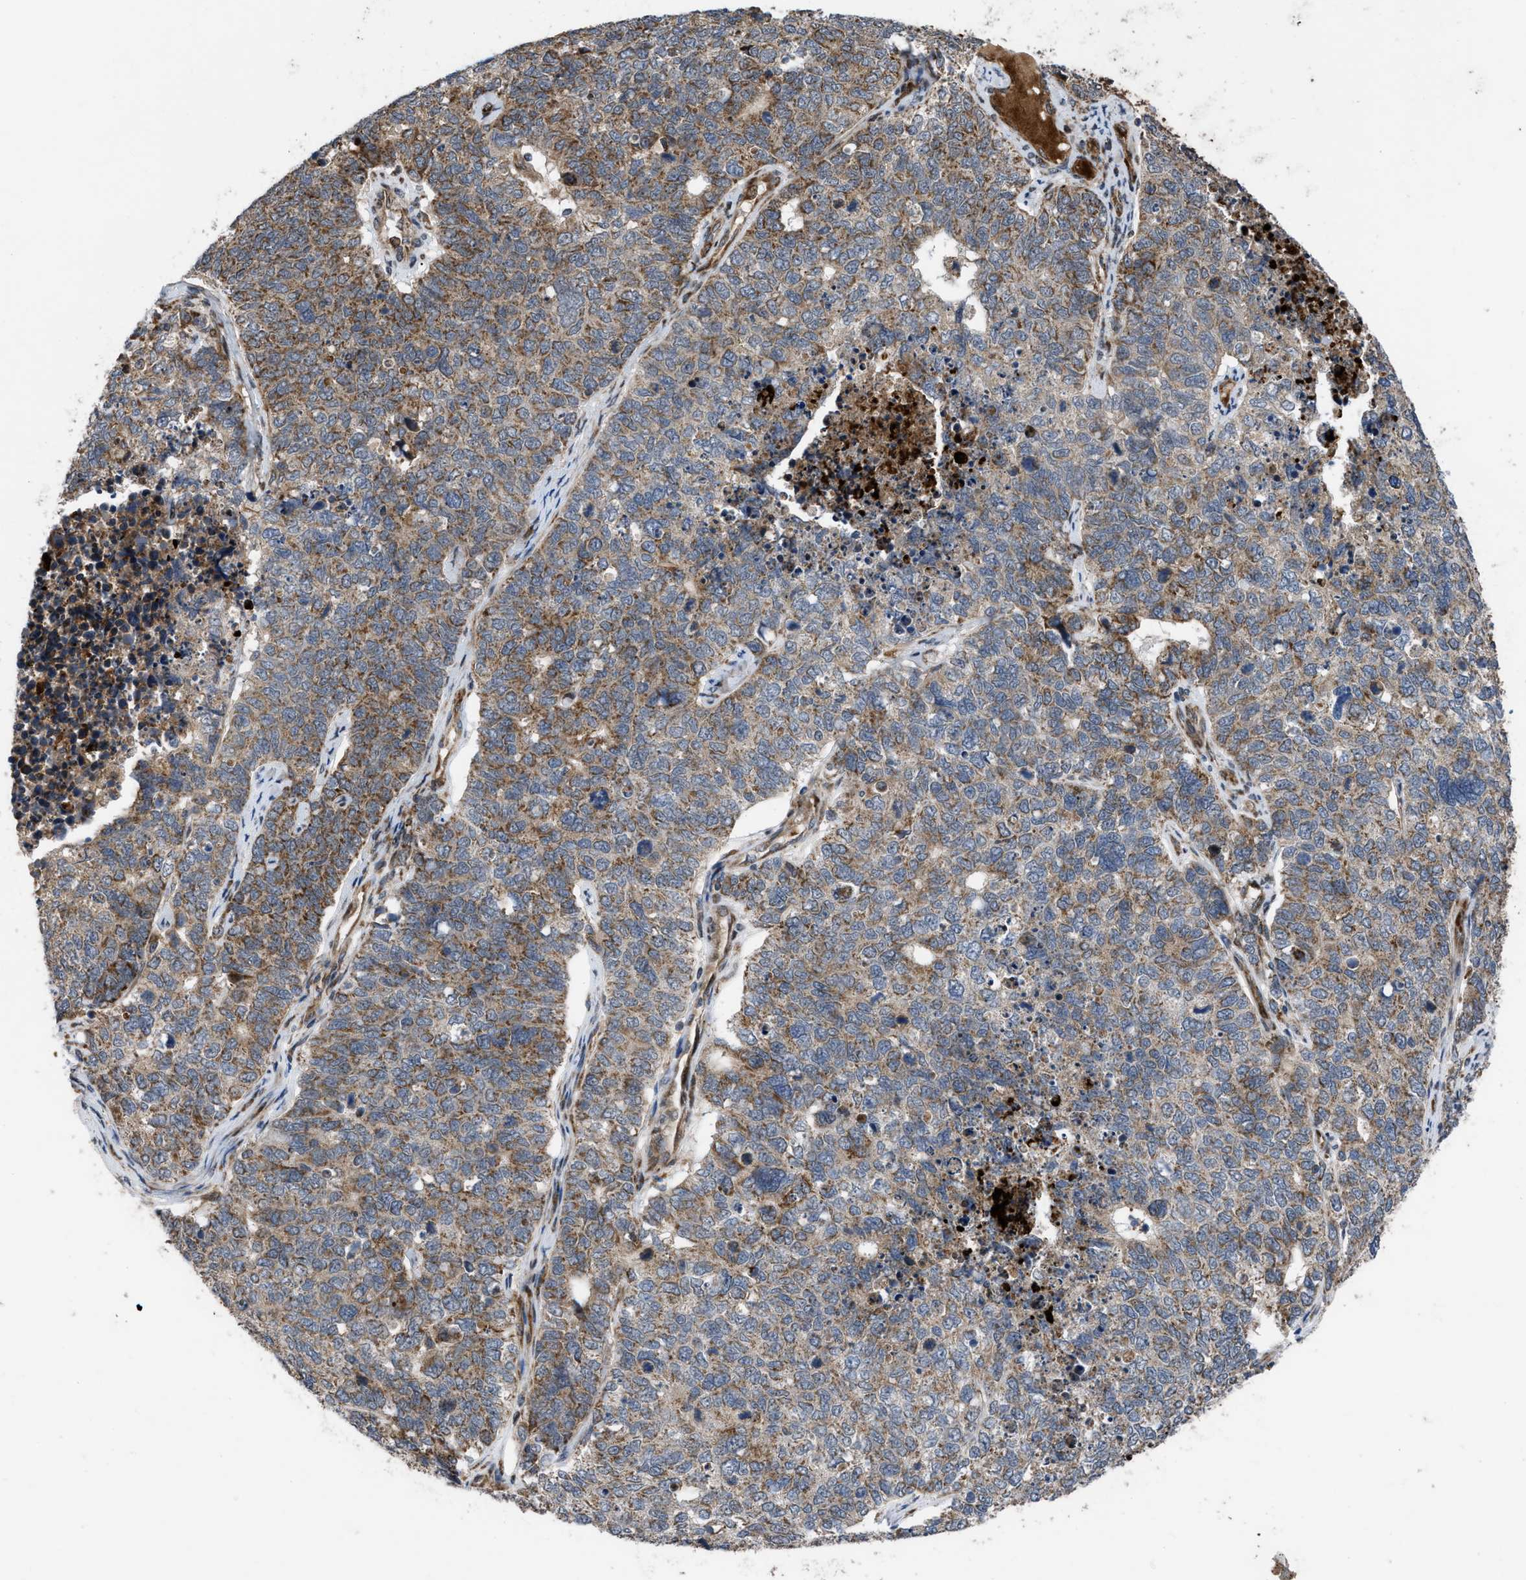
{"staining": {"intensity": "moderate", "quantity": ">75%", "location": "cytoplasmic/membranous"}, "tissue": "cervical cancer", "cell_type": "Tumor cells", "image_type": "cancer", "snomed": [{"axis": "morphology", "description": "Squamous cell carcinoma, NOS"}, {"axis": "topography", "description": "Cervix"}], "caption": "Tumor cells reveal medium levels of moderate cytoplasmic/membranous expression in approximately >75% of cells in squamous cell carcinoma (cervical).", "gene": "AP3M2", "patient": {"sex": "female", "age": 63}}